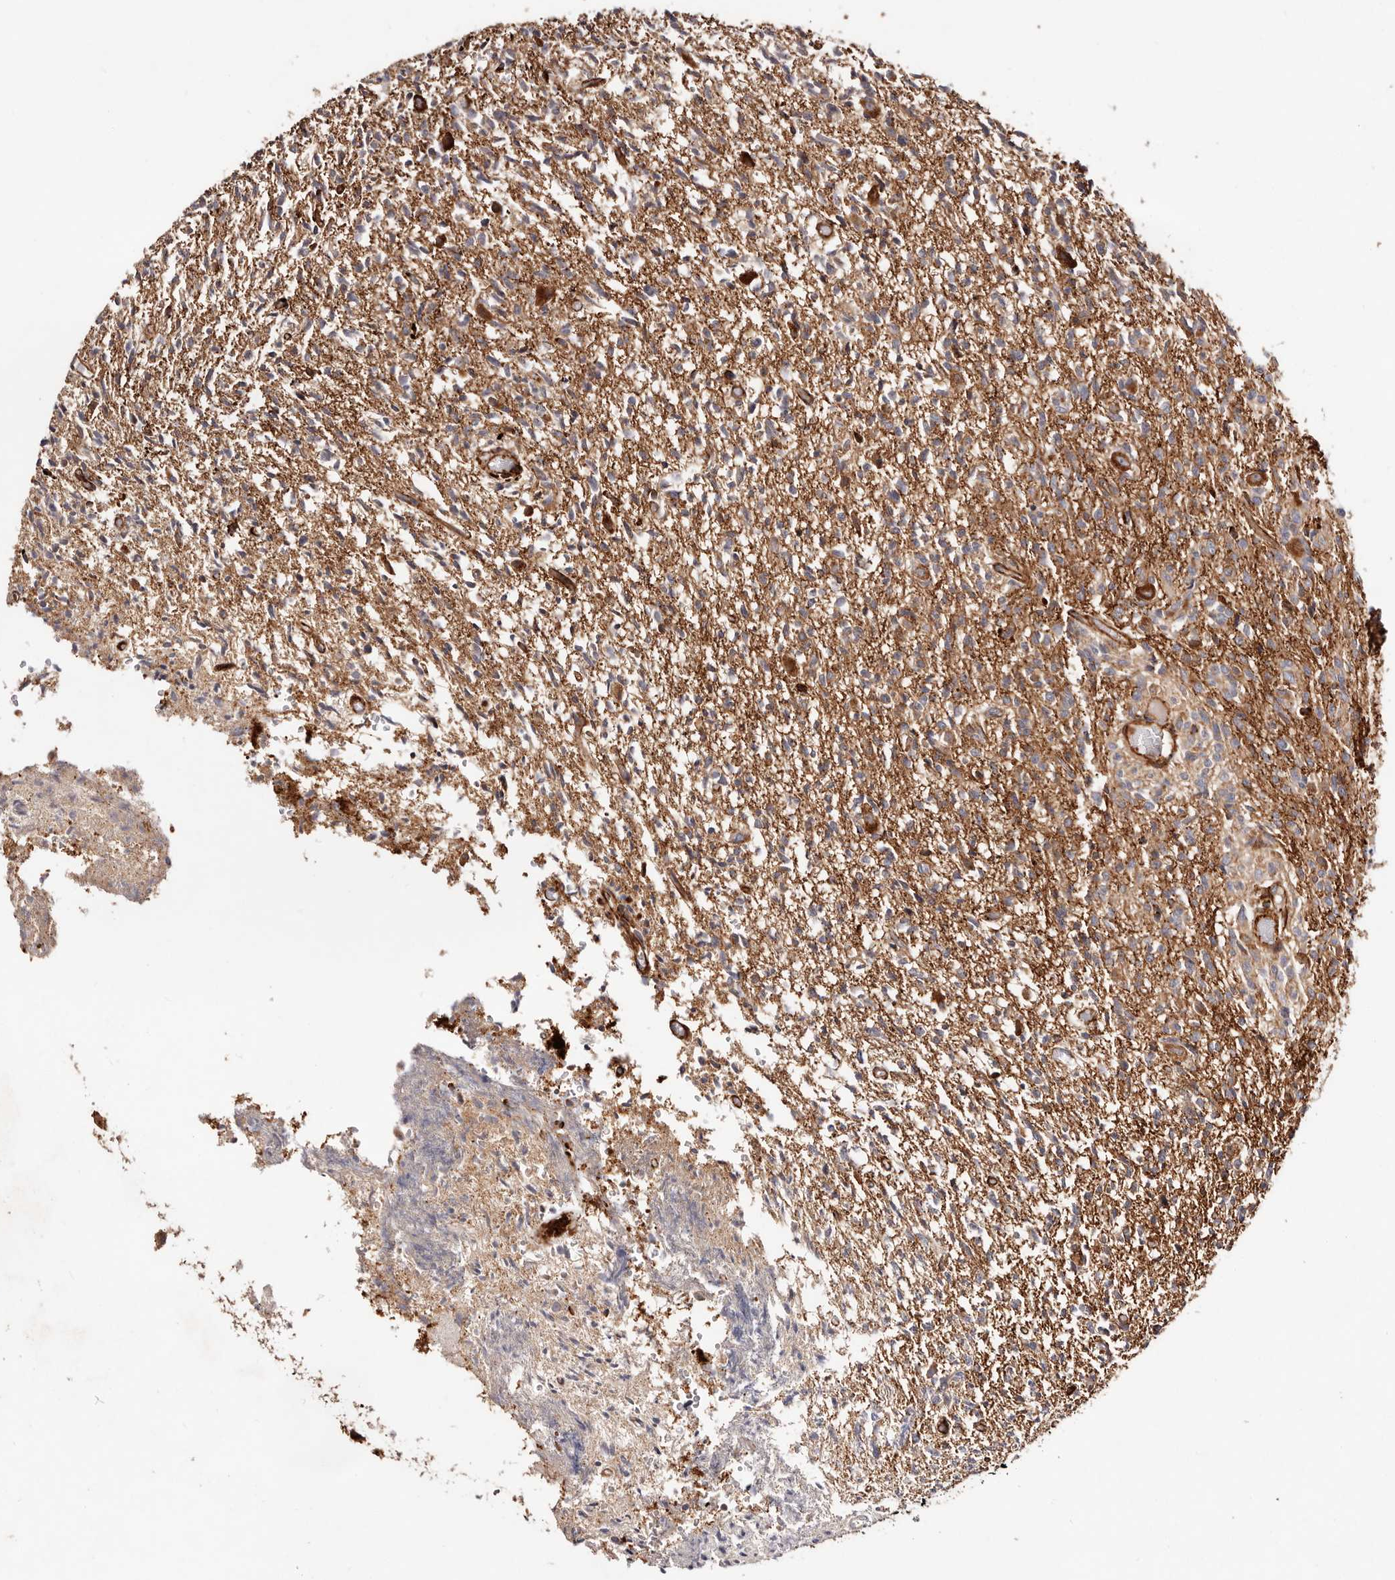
{"staining": {"intensity": "moderate", "quantity": ">75%", "location": "cytoplasmic/membranous"}, "tissue": "glioma", "cell_type": "Tumor cells", "image_type": "cancer", "snomed": [{"axis": "morphology", "description": "Glioma, malignant, High grade"}, {"axis": "topography", "description": "Brain"}], "caption": "A brown stain shows moderate cytoplasmic/membranous staining of a protein in glioma tumor cells.", "gene": "PTPN22", "patient": {"sex": "female", "age": 57}}